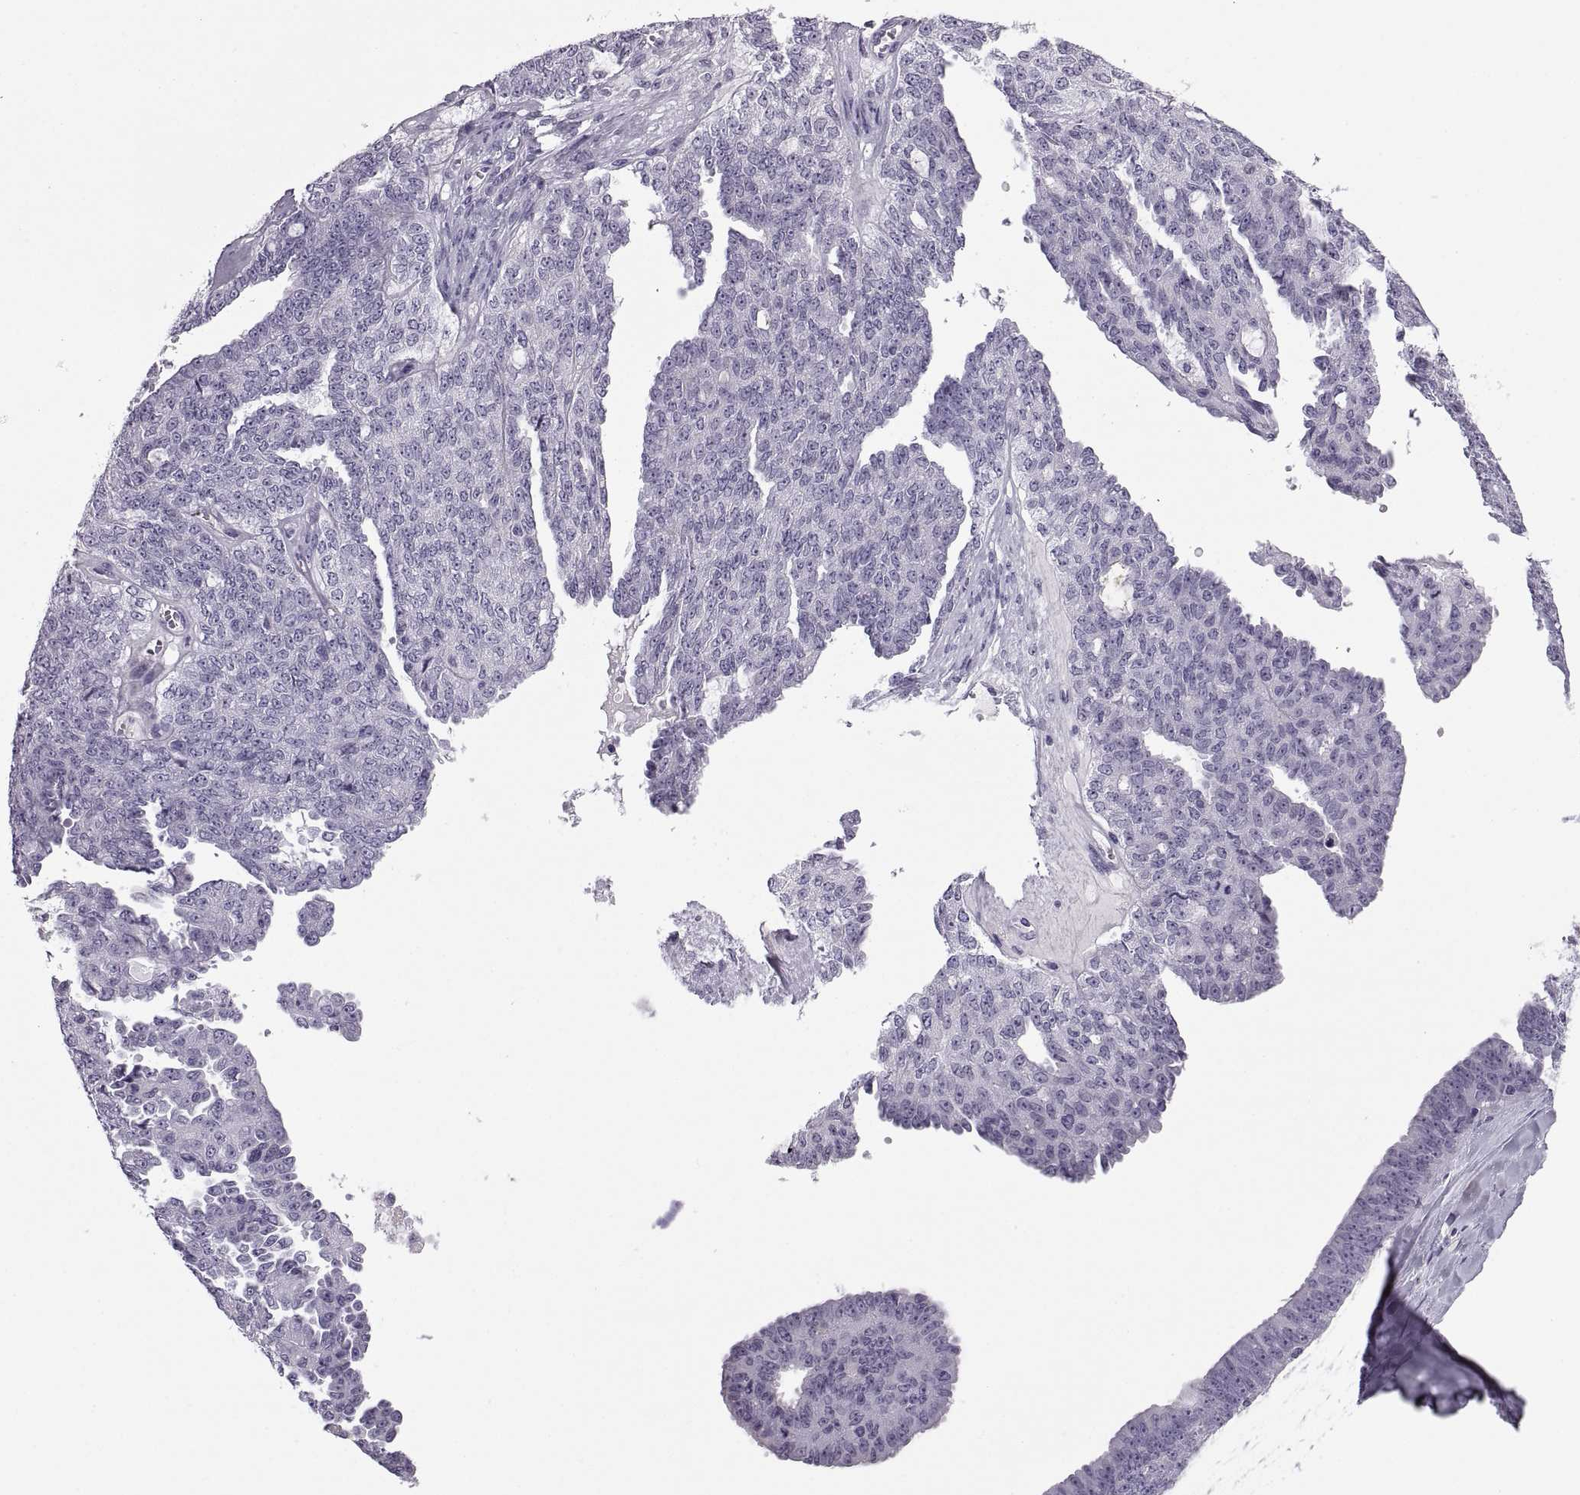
{"staining": {"intensity": "negative", "quantity": "none", "location": "none"}, "tissue": "ovarian cancer", "cell_type": "Tumor cells", "image_type": "cancer", "snomed": [{"axis": "morphology", "description": "Cystadenocarcinoma, serous, NOS"}, {"axis": "topography", "description": "Ovary"}], "caption": "Ovarian cancer was stained to show a protein in brown. There is no significant expression in tumor cells.", "gene": "QRICH2", "patient": {"sex": "female", "age": 71}}